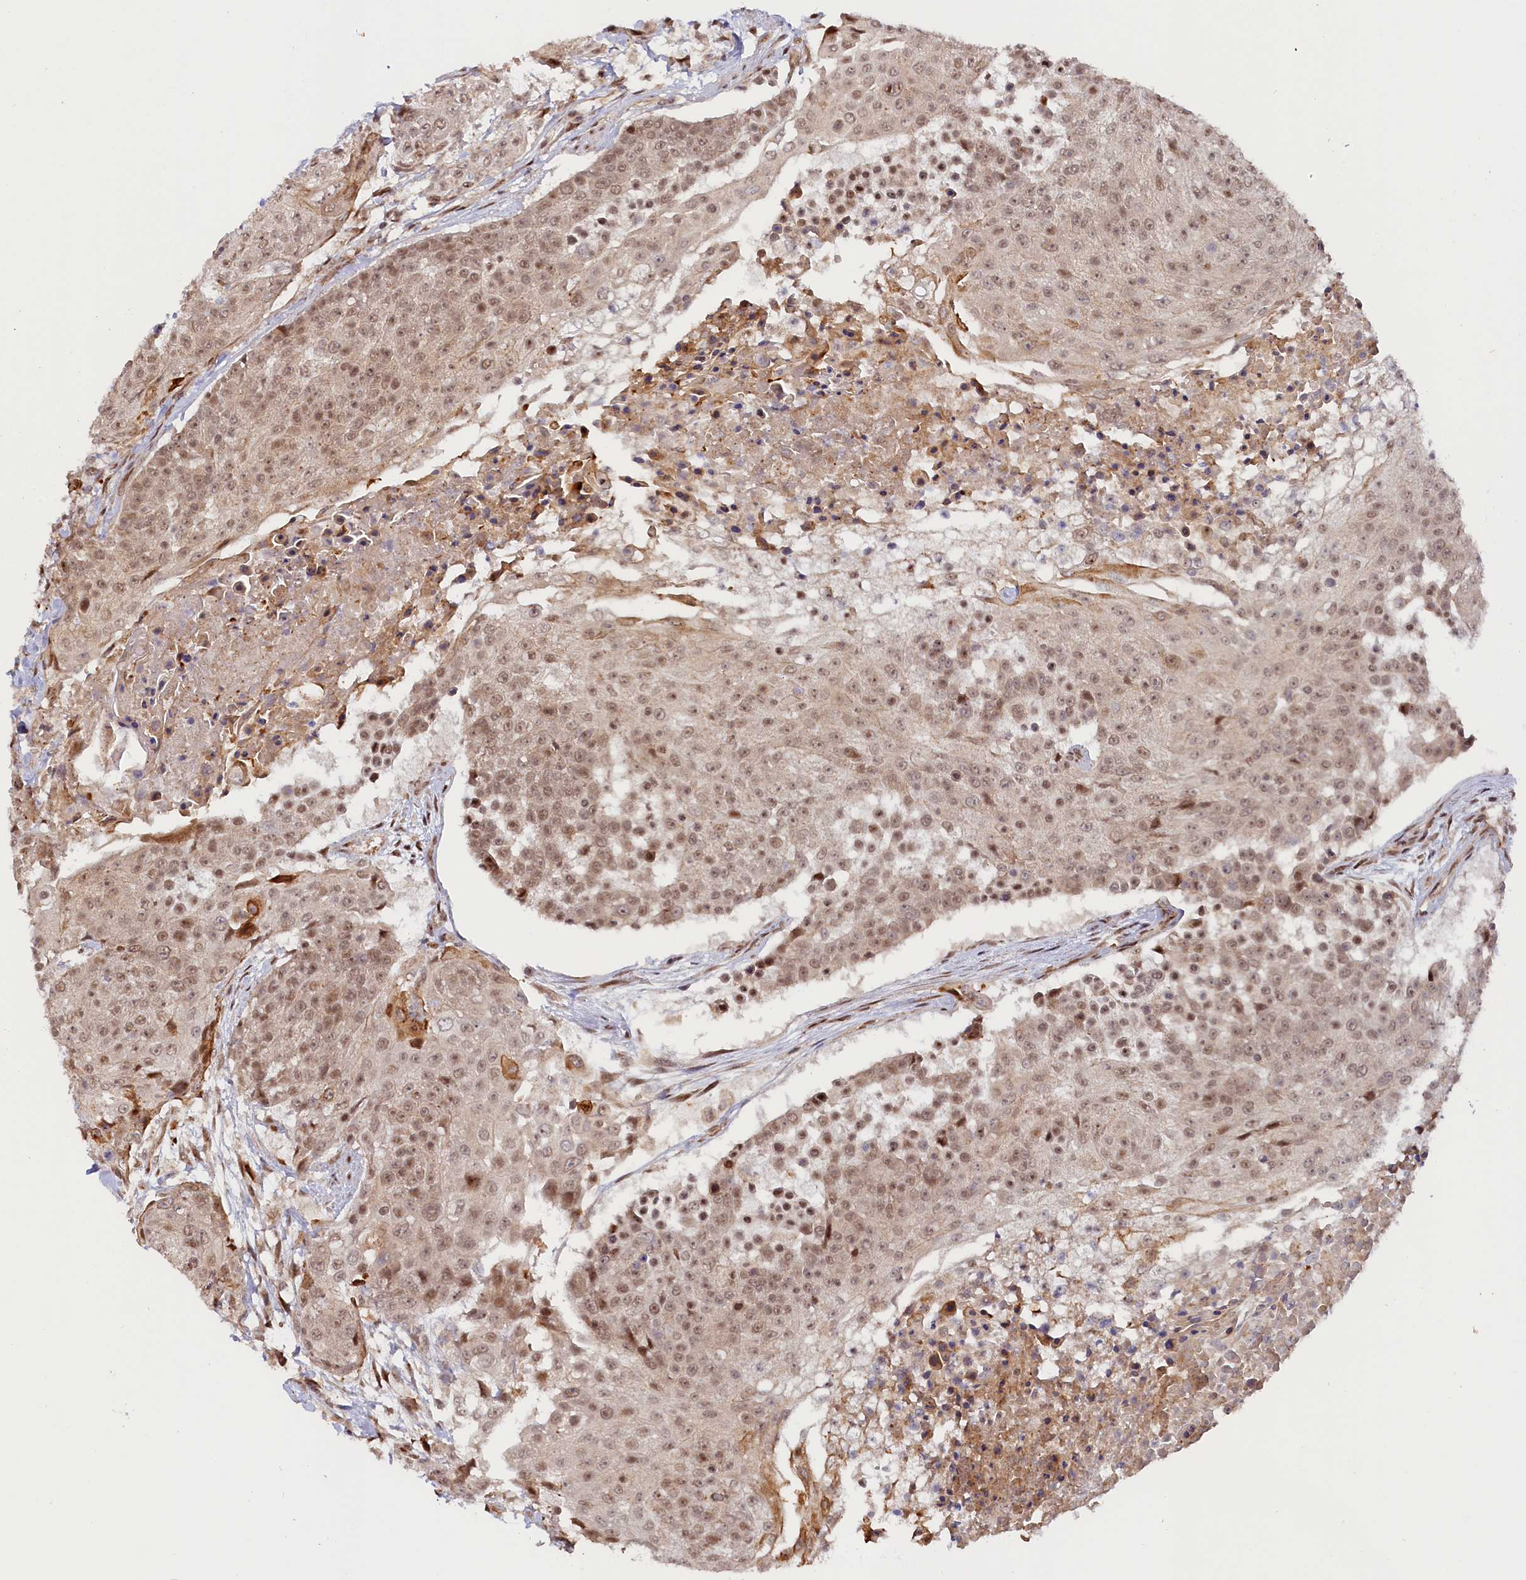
{"staining": {"intensity": "moderate", "quantity": ">75%", "location": "nuclear"}, "tissue": "urothelial cancer", "cell_type": "Tumor cells", "image_type": "cancer", "snomed": [{"axis": "morphology", "description": "Urothelial carcinoma, High grade"}, {"axis": "topography", "description": "Urinary bladder"}], "caption": "Human urothelial carcinoma (high-grade) stained for a protein (brown) displays moderate nuclear positive expression in approximately >75% of tumor cells.", "gene": "ANKRD24", "patient": {"sex": "female", "age": 63}}